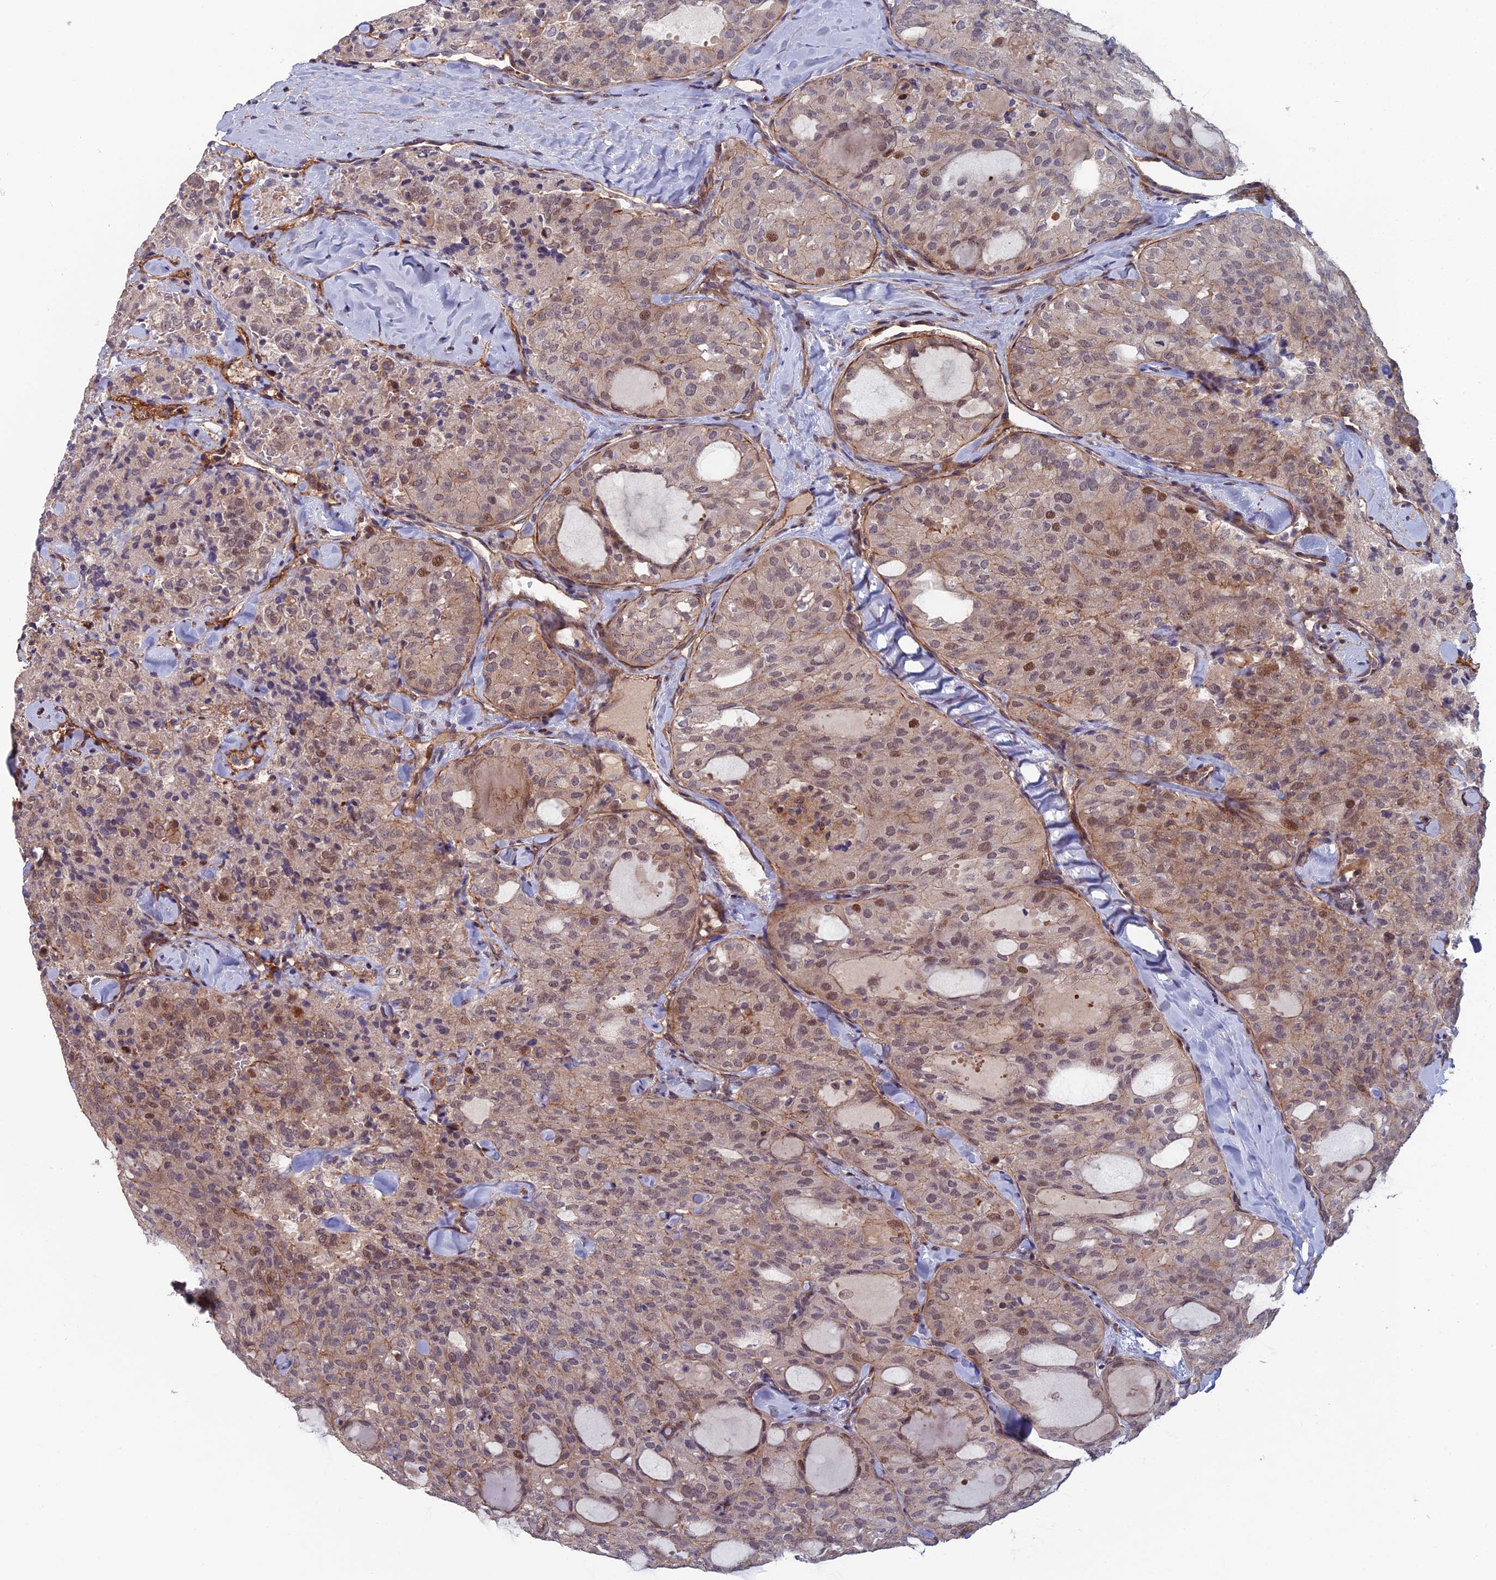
{"staining": {"intensity": "moderate", "quantity": "<25%", "location": "cytoplasmic/membranous,nuclear"}, "tissue": "thyroid cancer", "cell_type": "Tumor cells", "image_type": "cancer", "snomed": [{"axis": "morphology", "description": "Follicular adenoma carcinoma, NOS"}, {"axis": "topography", "description": "Thyroid gland"}], "caption": "A low amount of moderate cytoplasmic/membranous and nuclear expression is present in approximately <25% of tumor cells in follicular adenoma carcinoma (thyroid) tissue.", "gene": "CCDC183", "patient": {"sex": "male", "age": 75}}